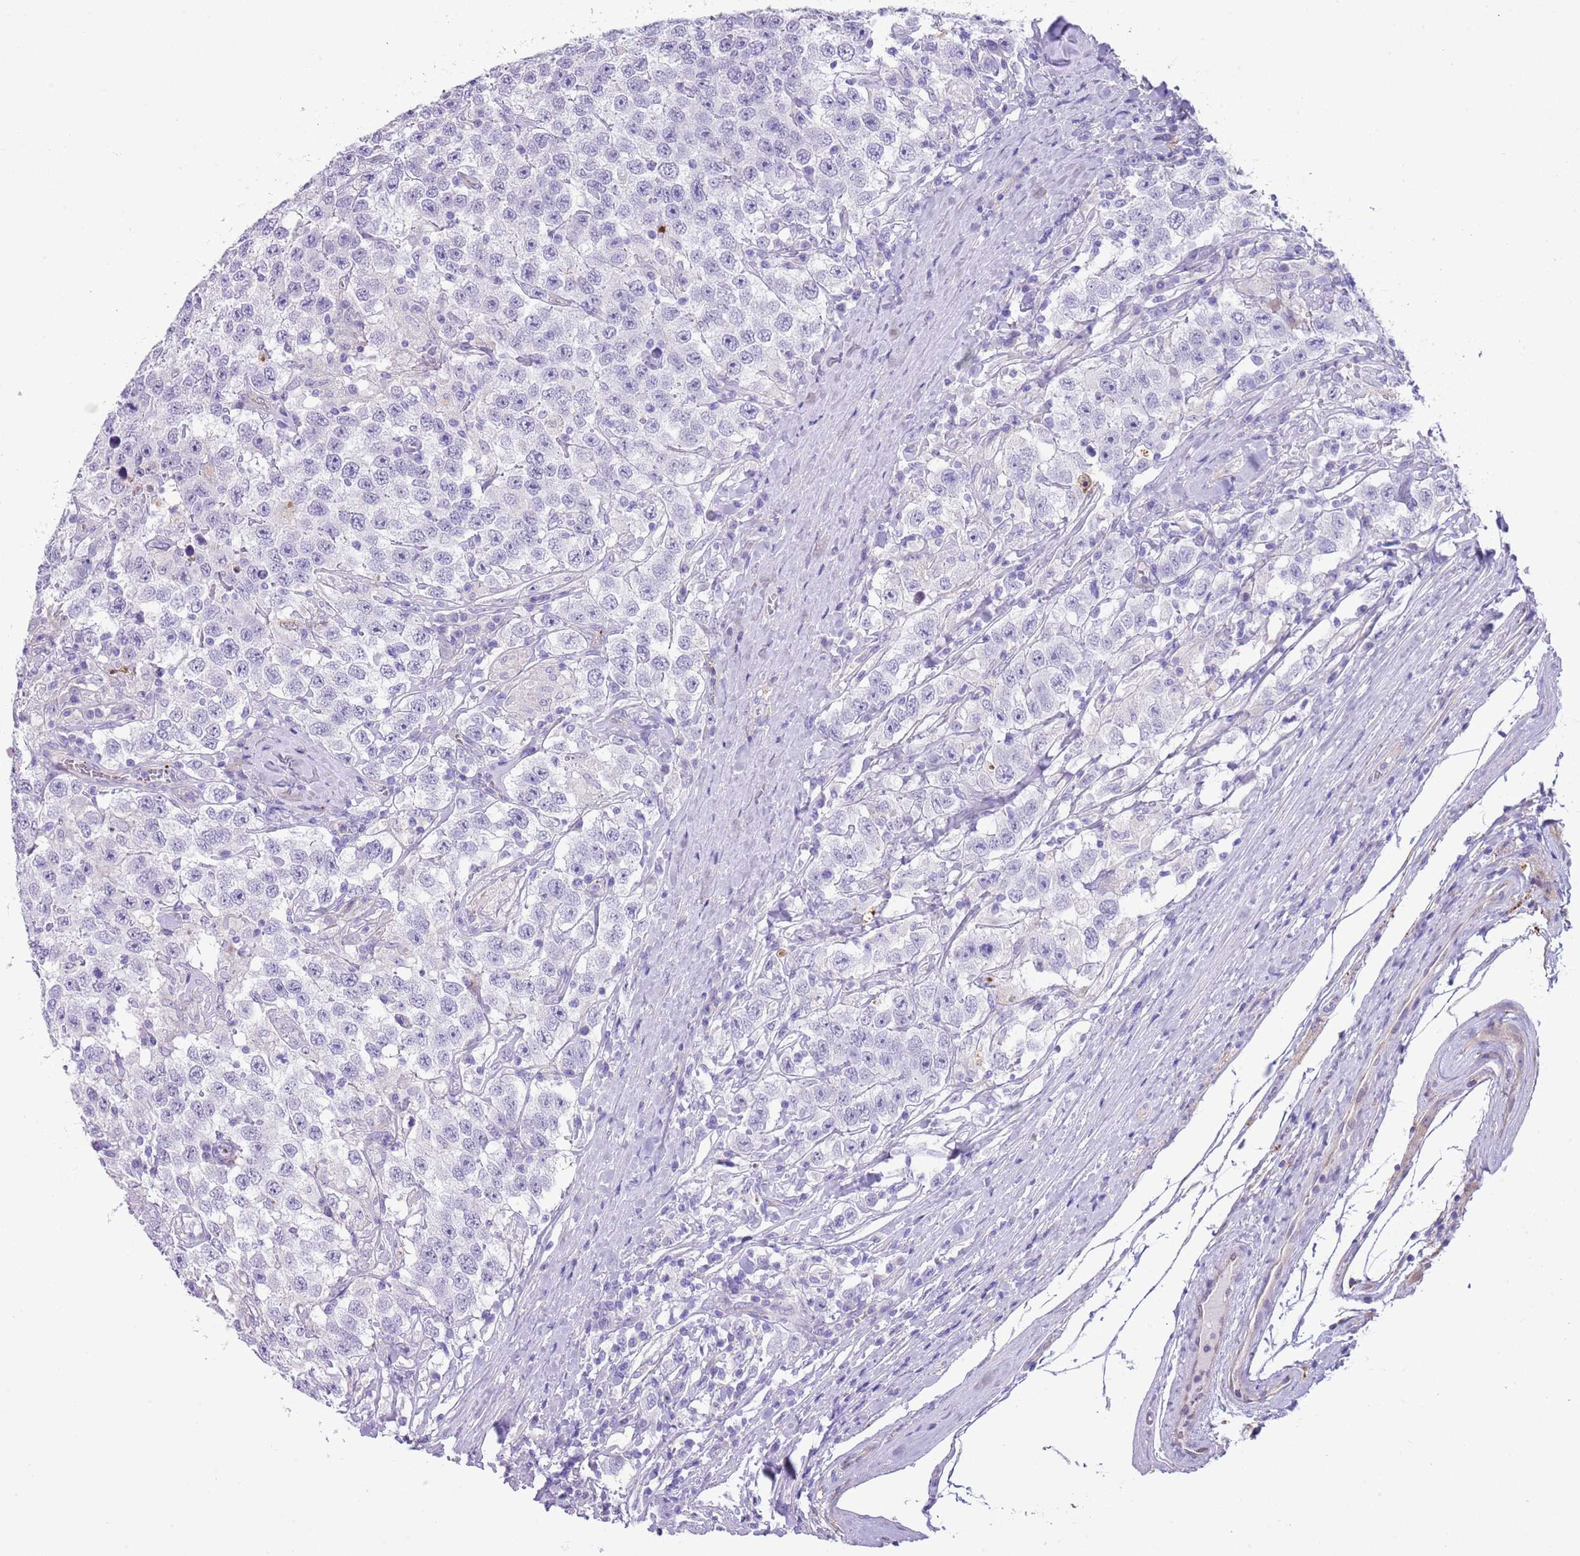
{"staining": {"intensity": "negative", "quantity": "none", "location": "none"}, "tissue": "testis cancer", "cell_type": "Tumor cells", "image_type": "cancer", "snomed": [{"axis": "morphology", "description": "Seminoma, NOS"}, {"axis": "topography", "description": "Testis"}], "caption": "High power microscopy image of an immunohistochemistry (IHC) histopathology image of testis cancer (seminoma), revealing no significant expression in tumor cells.", "gene": "ABHD17C", "patient": {"sex": "male", "age": 41}}